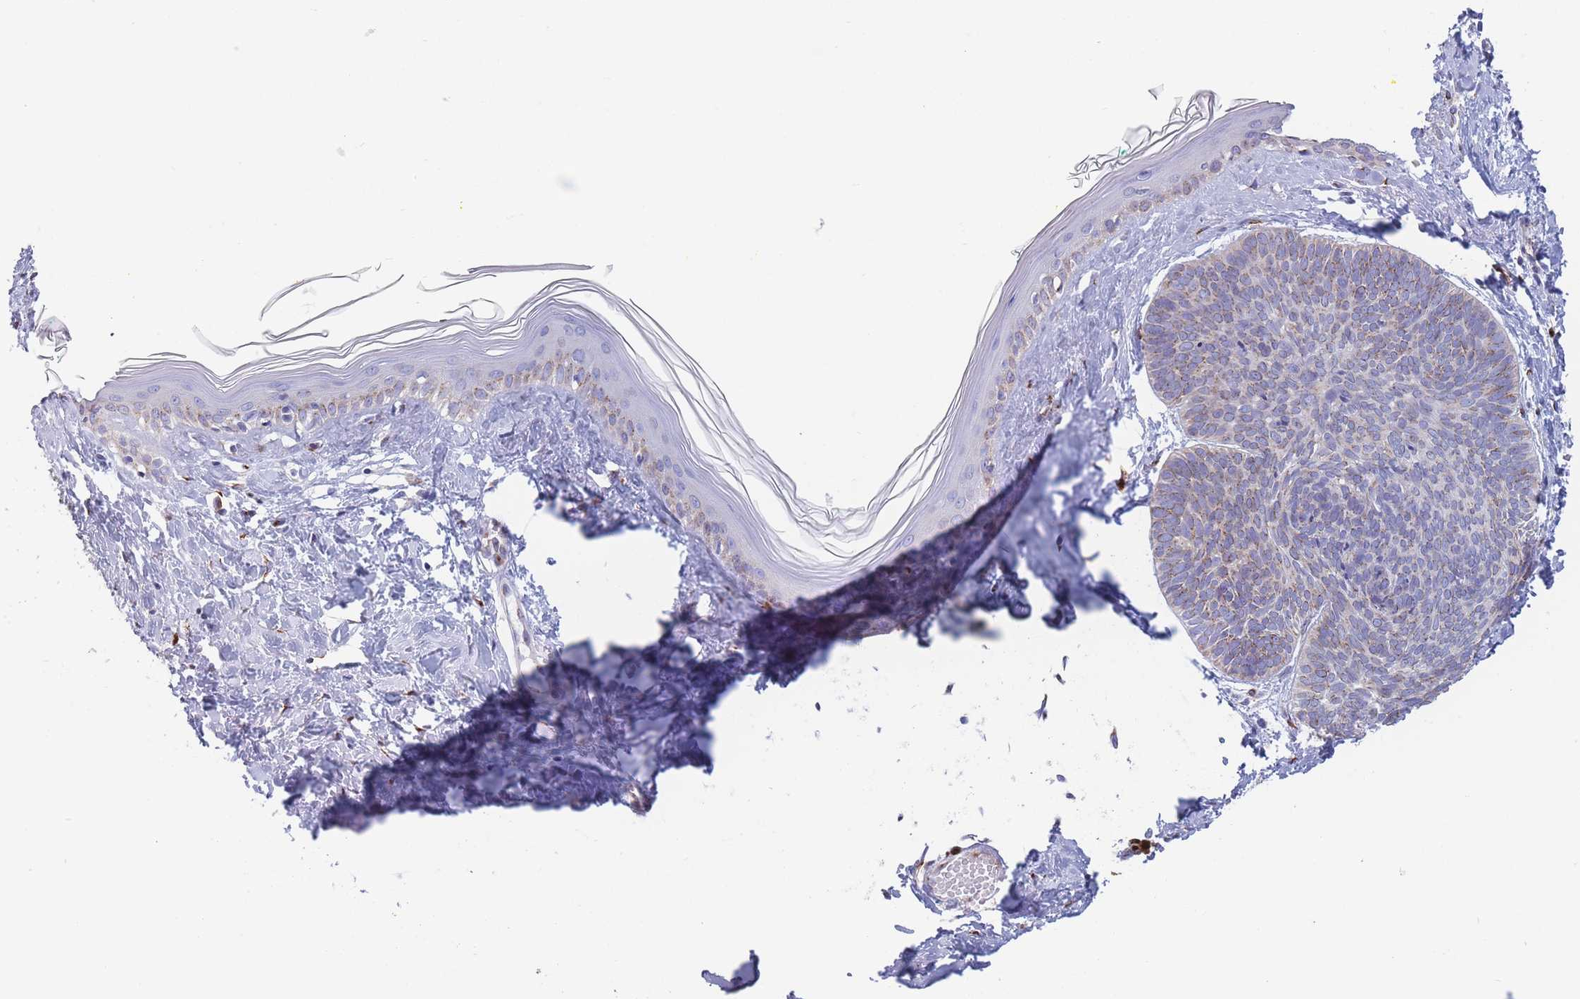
{"staining": {"intensity": "weak", "quantity": "25%-75%", "location": "cytoplasmic/membranous"}, "tissue": "skin cancer", "cell_type": "Tumor cells", "image_type": "cancer", "snomed": [{"axis": "morphology", "description": "Basal cell carcinoma"}, {"axis": "topography", "description": "Skin"}], "caption": "Tumor cells demonstrate low levels of weak cytoplasmic/membranous expression in approximately 25%-75% of cells in human skin cancer (basal cell carcinoma).", "gene": "MRPL30", "patient": {"sex": "female", "age": 81}}